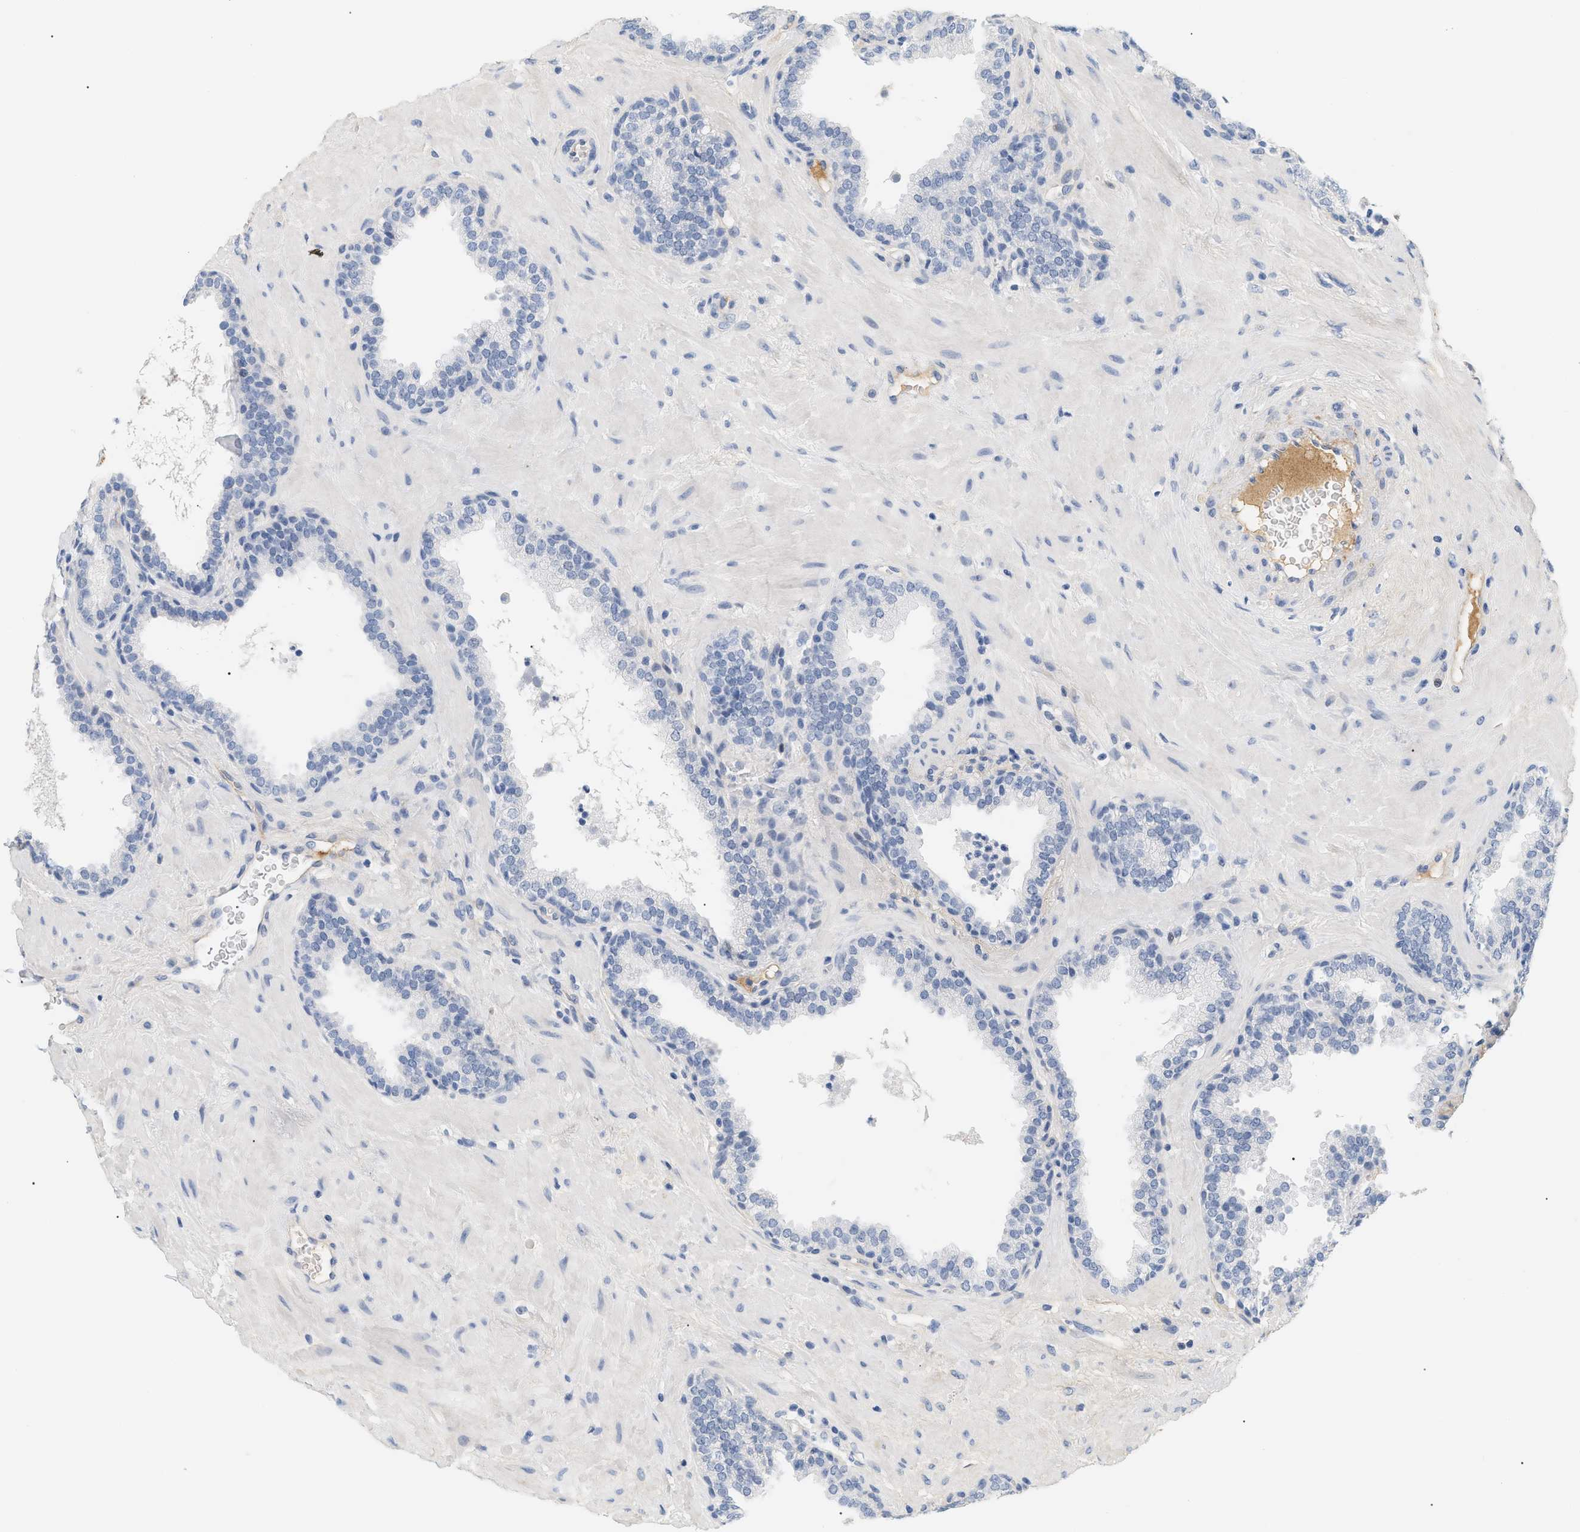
{"staining": {"intensity": "negative", "quantity": "none", "location": "none"}, "tissue": "prostate", "cell_type": "Glandular cells", "image_type": "normal", "snomed": [{"axis": "morphology", "description": "Normal tissue, NOS"}, {"axis": "topography", "description": "Prostate"}], "caption": "Immunohistochemistry (IHC) histopathology image of benign human prostate stained for a protein (brown), which shows no expression in glandular cells. The staining was performed using DAB (3,3'-diaminobenzidine) to visualize the protein expression in brown, while the nuclei were stained in blue with hematoxylin (Magnification: 20x).", "gene": "CFH", "patient": {"sex": "male", "age": 51}}